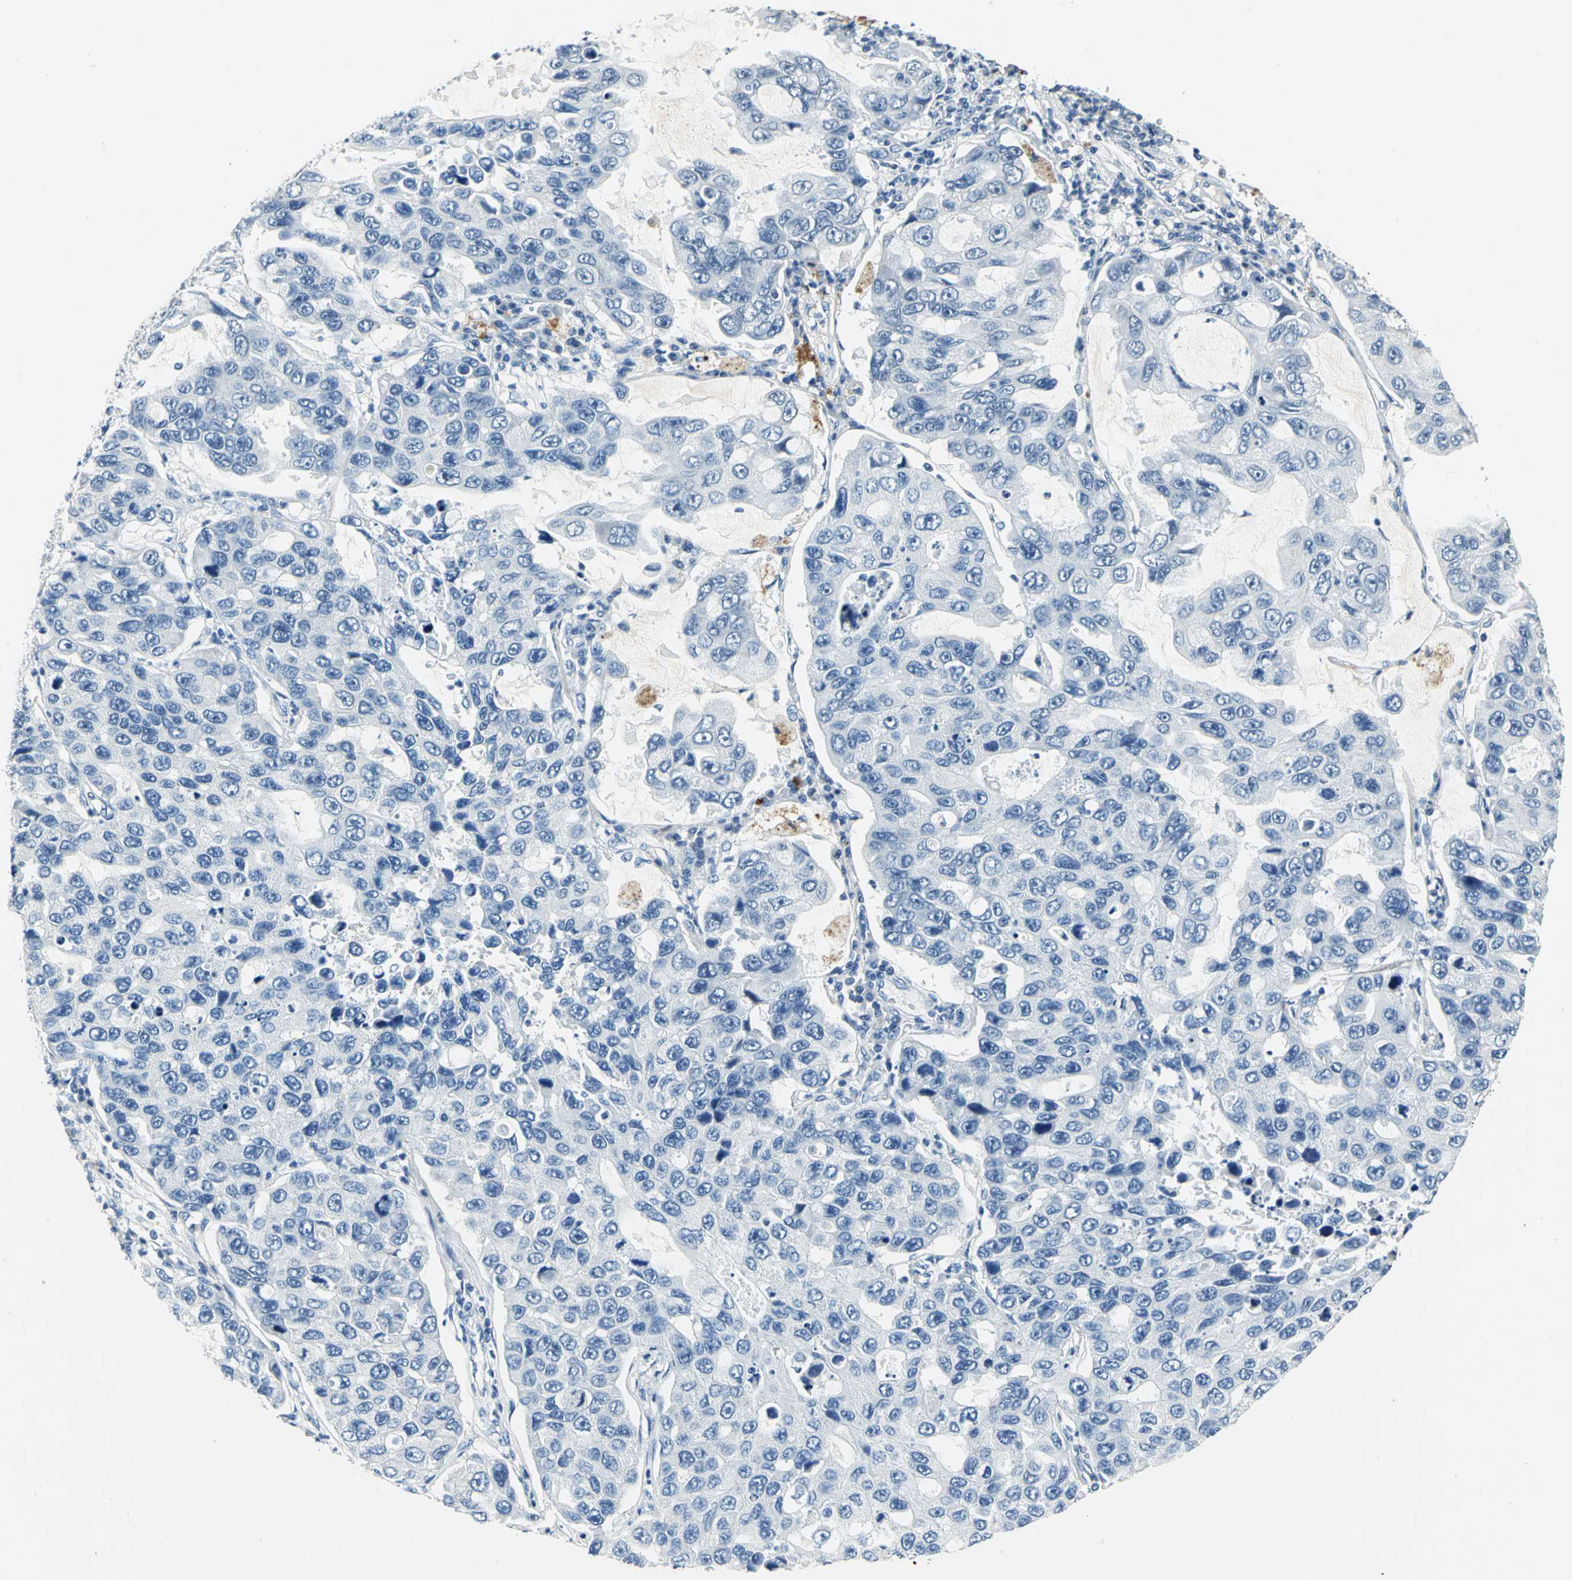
{"staining": {"intensity": "negative", "quantity": "none", "location": "none"}, "tissue": "lung cancer", "cell_type": "Tumor cells", "image_type": "cancer", "snomed": [{"axis": "morphology", "description": "Adenocarcinoma, NOS"}, {"axis": "topography", "description": "Lung"}], "caption": "DAB (3,3'-diaminobenzidine) immunohistochemical staining of human lung cancer (adenocarcinoma) reveals no significant staining in tumor cells.", "gene": "RAD17", "patient": {"sex": "male", "age": 64}}